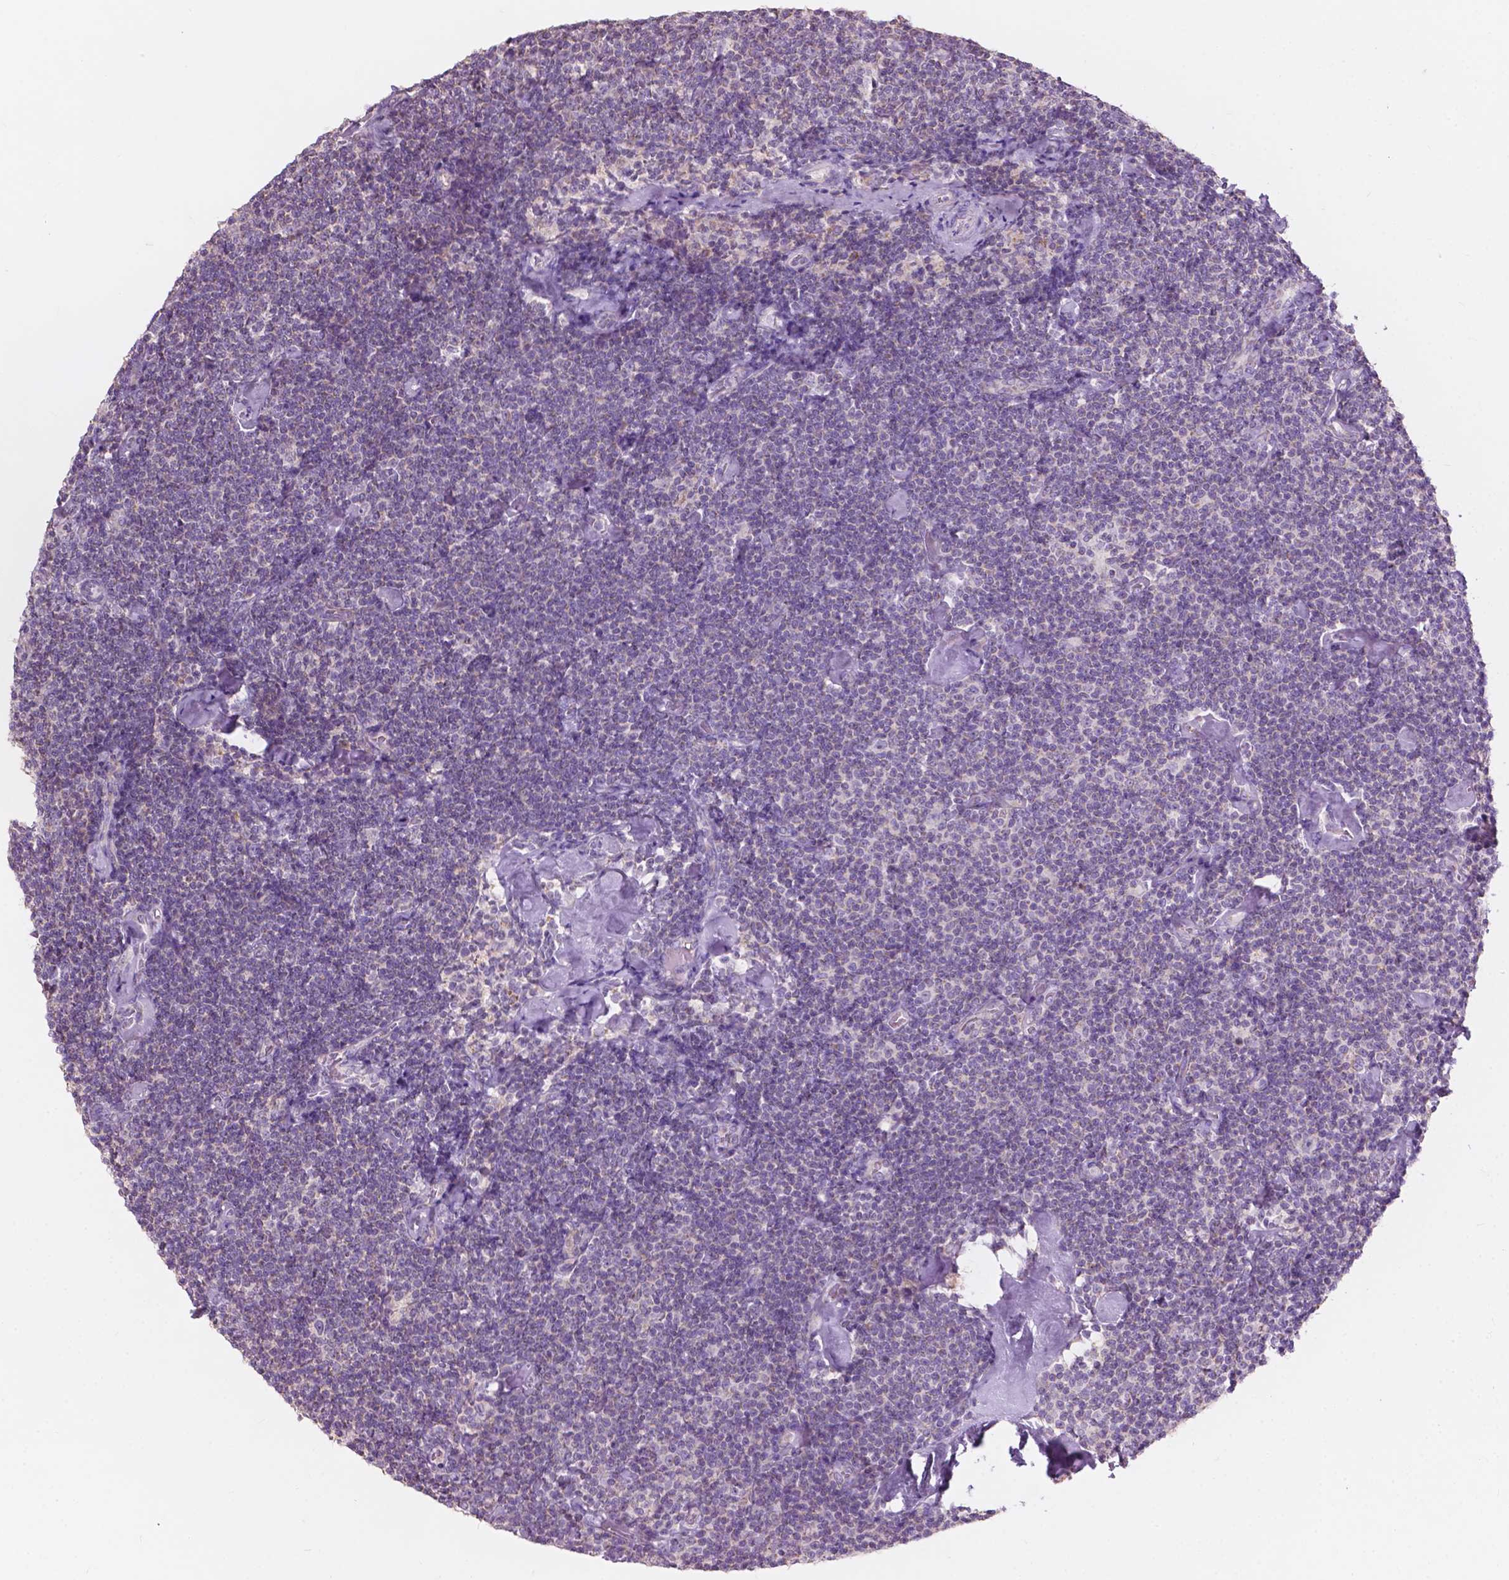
{"staining": {"intensity": "negative", "quantity": "none", "location": "none"}, "tissue": "lymphoma", "cell_type": "Tumor cells", "image_type": "cancer", "snomed": [{"axis": "morphology", "description": "Malignant lymphoma, non-Hodgkin's type, Low grade"}, {"axis": "topography", "description": "Lymph node"}], "caption": "The photomicrograph exhibits no staining of tumor cells in low-grade malignant lymphoma, non-Hodgkin's type.", "gene": "NDUFS1", "patient": {"sex": "male", "age": 81}}